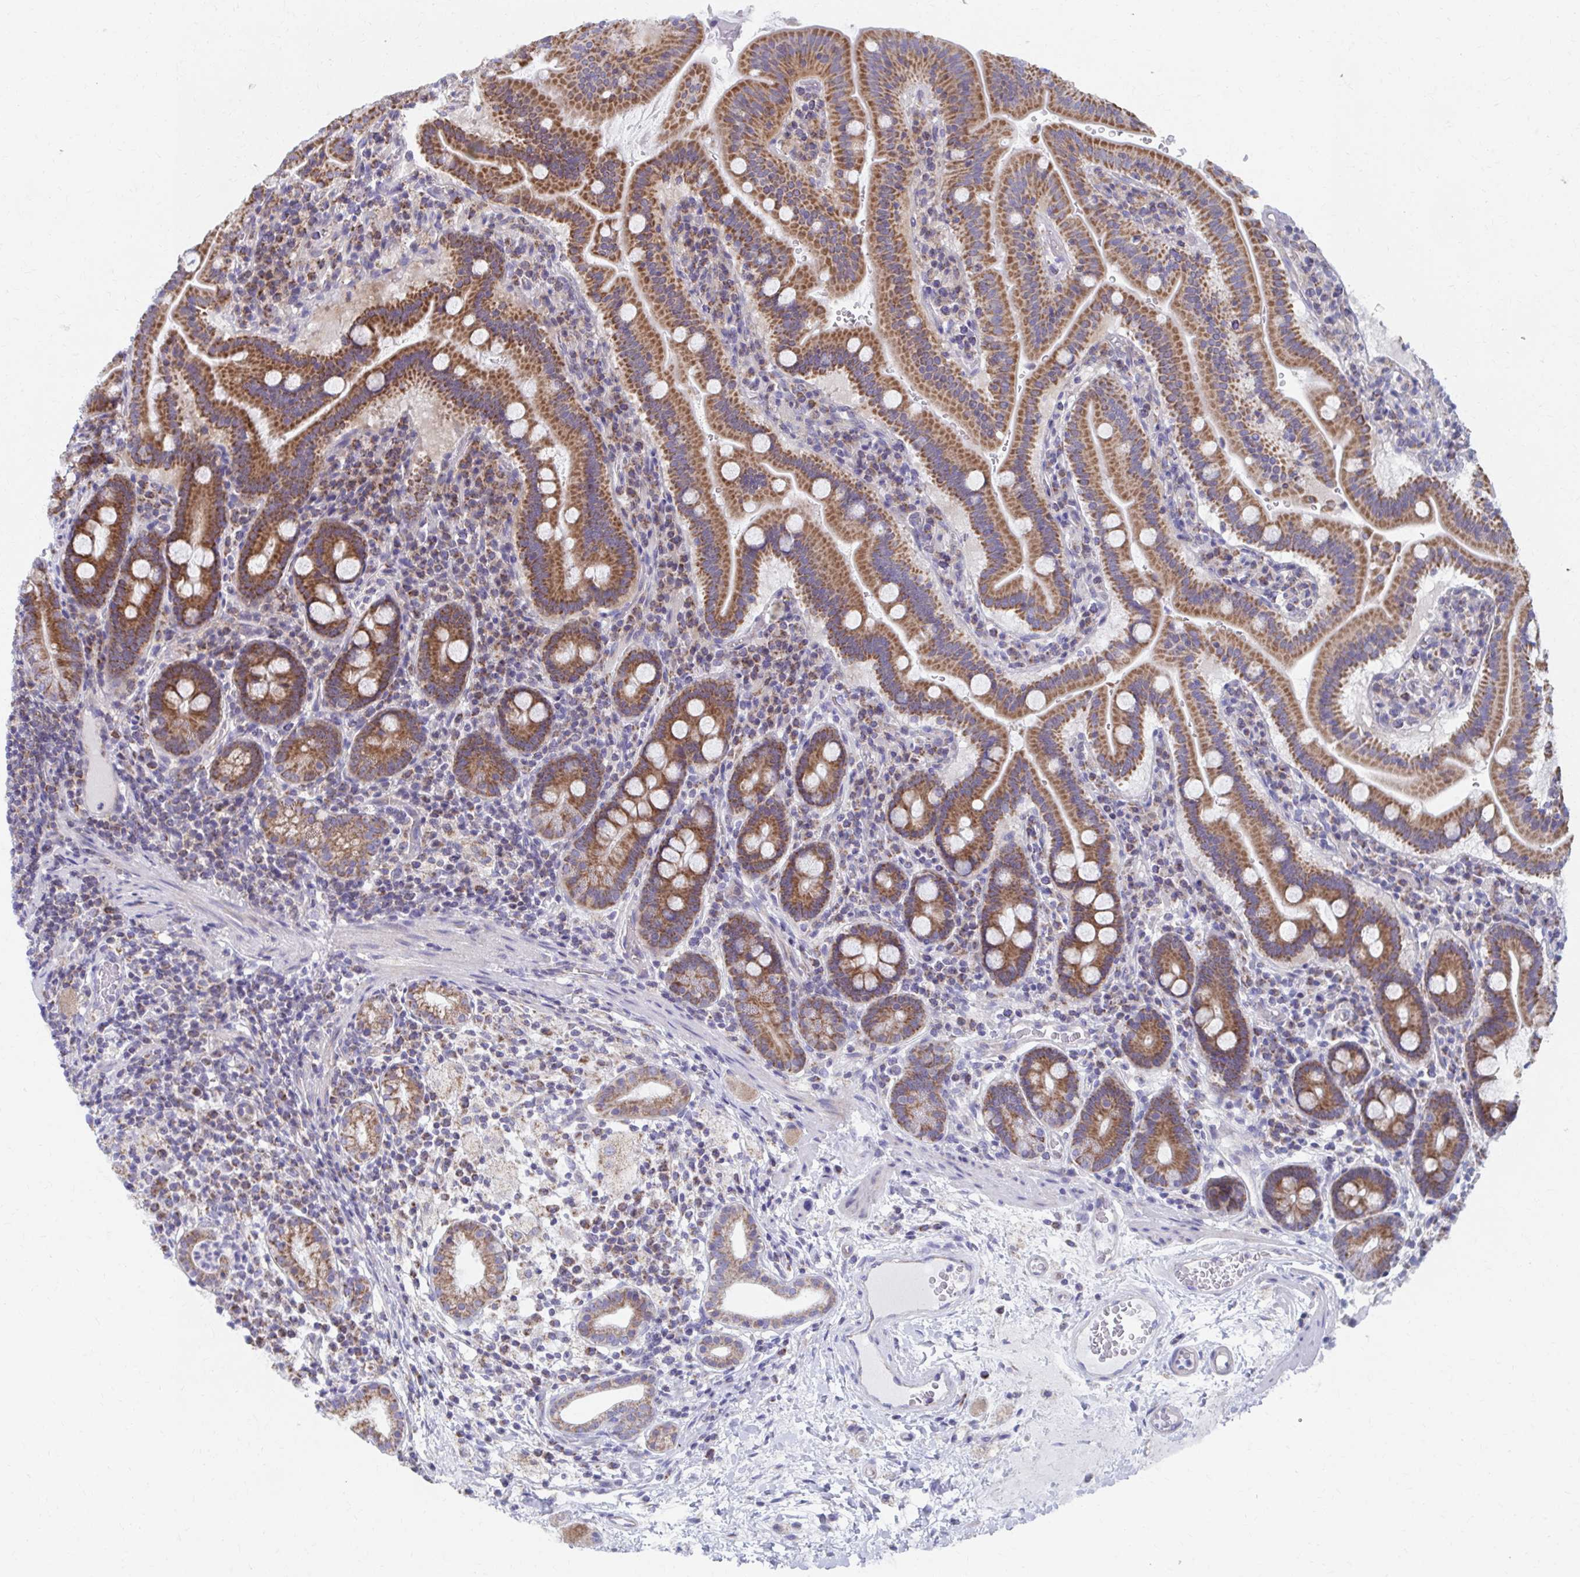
{"staining": {"intensity": "moderate", "quantity": ">75%", "location": "cytoplasmic/membranous"}, "tissue": "small intestine", "cell_type": "Glandular cells", "image_type": "normal", "snomed": [{"axis": "morphology", "description": "Normal tissue, NOS"}, {"axis": "topography", "description": "Small intestine"}], "caption": "DAB (3,3'-diaminobenzidine) immunohistochemical staining of normal small intestine exhibits moderate cytoplasmic/membranous protein expression in about >75% of glandular cells. (brown staining indicates protein expression, while blue staining denotes nuclei).", "gene": "RCC1L", "patient": {"sex": "male", "age": 26}}